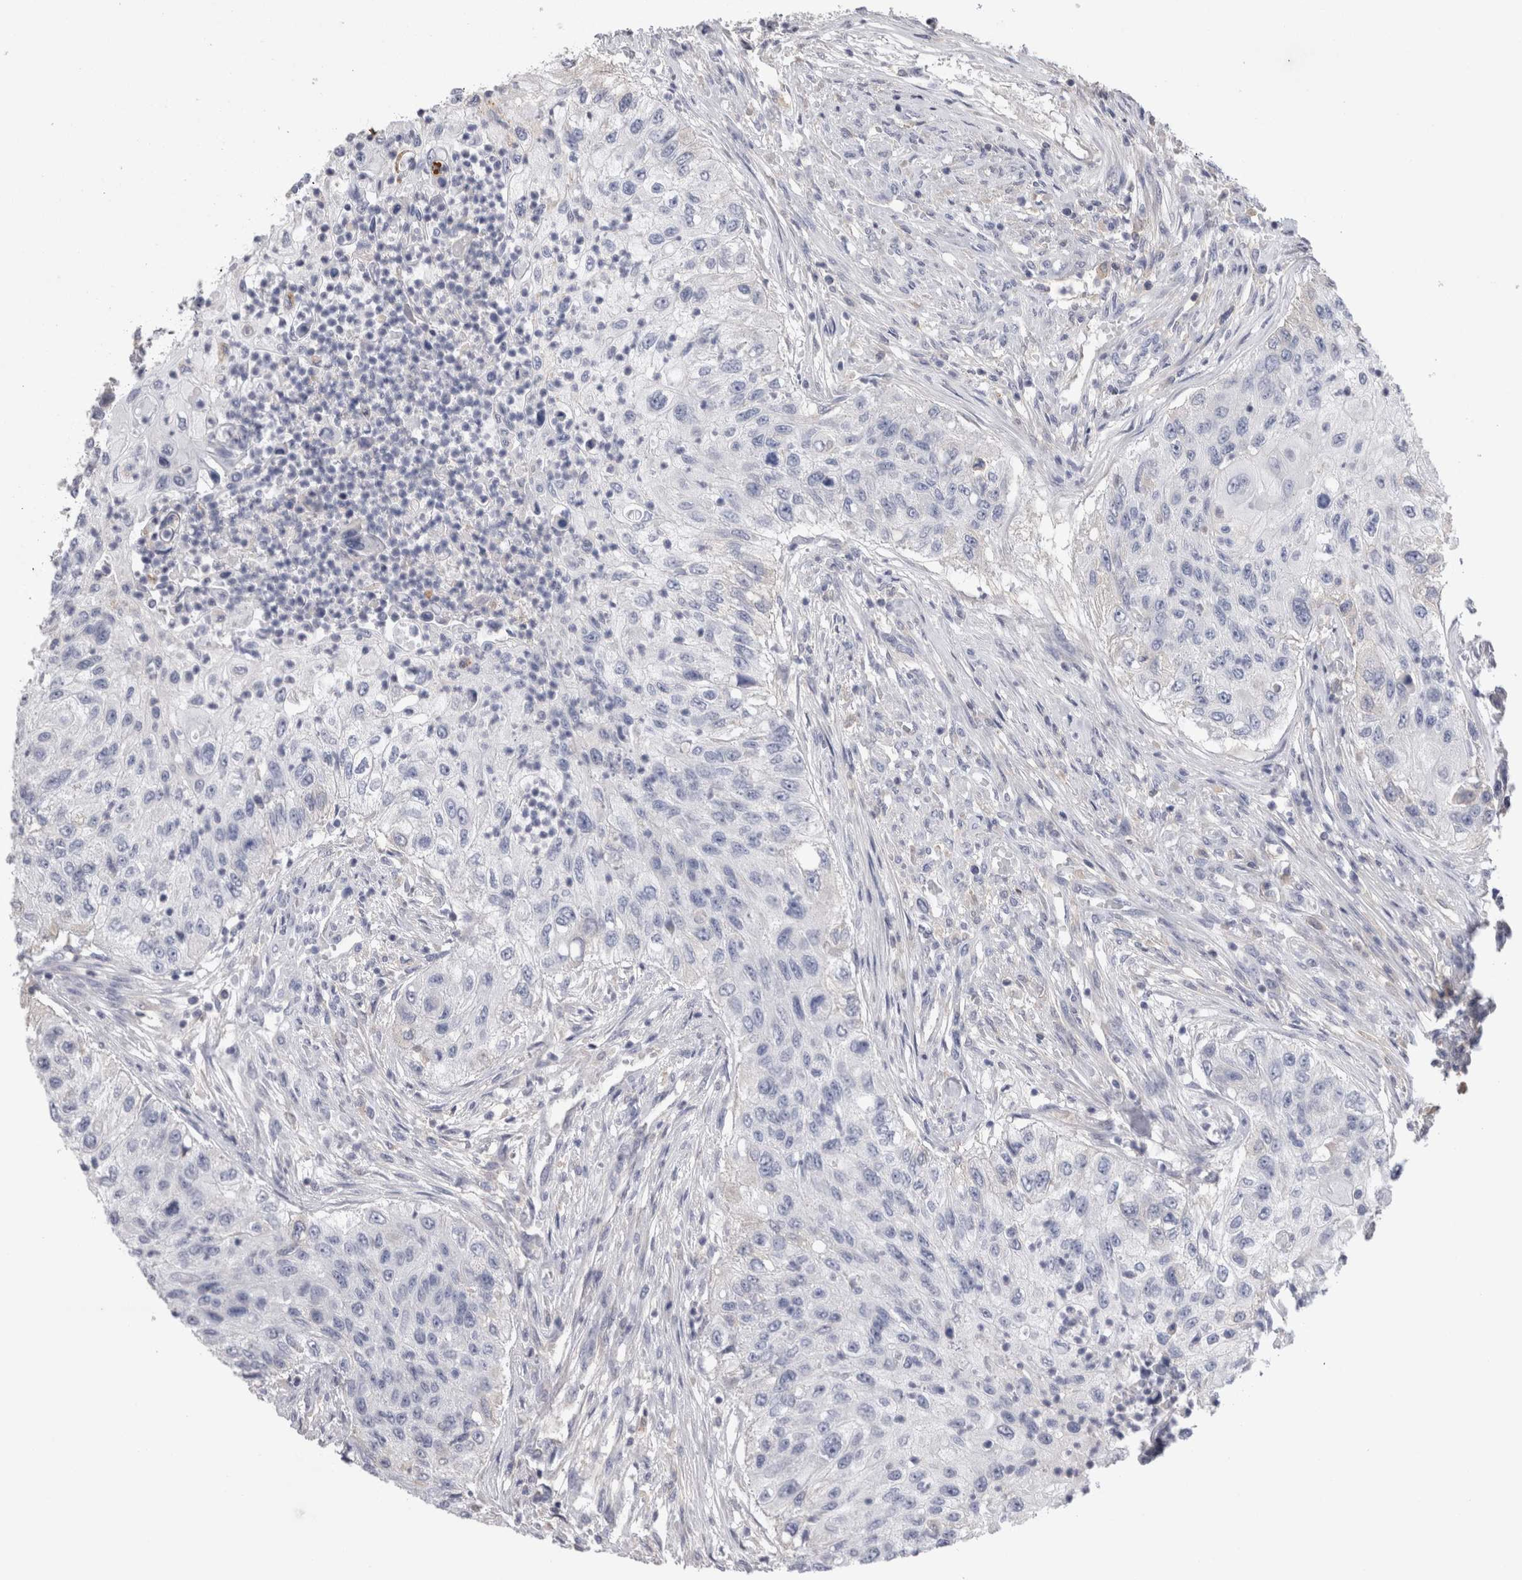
{"staining": {"intensity": "negative", "quantity": "none", "location": "none"}, "tissue": "urothelial cancer", "cell_type": "Tumor cells", "image_type": "cancer", "snomed": [{"axis": "morphology", "description": "Urothelial carcinoma, High grade"}, {"axis": "topography", "description": "Urinary bladder"}], "caption": "Human urothelial cancer stained for a protein using IHC demonstrates no positivity in tumor cells.", "gene": "REG1A", "patient": {"sex": "female", "age": 60}}